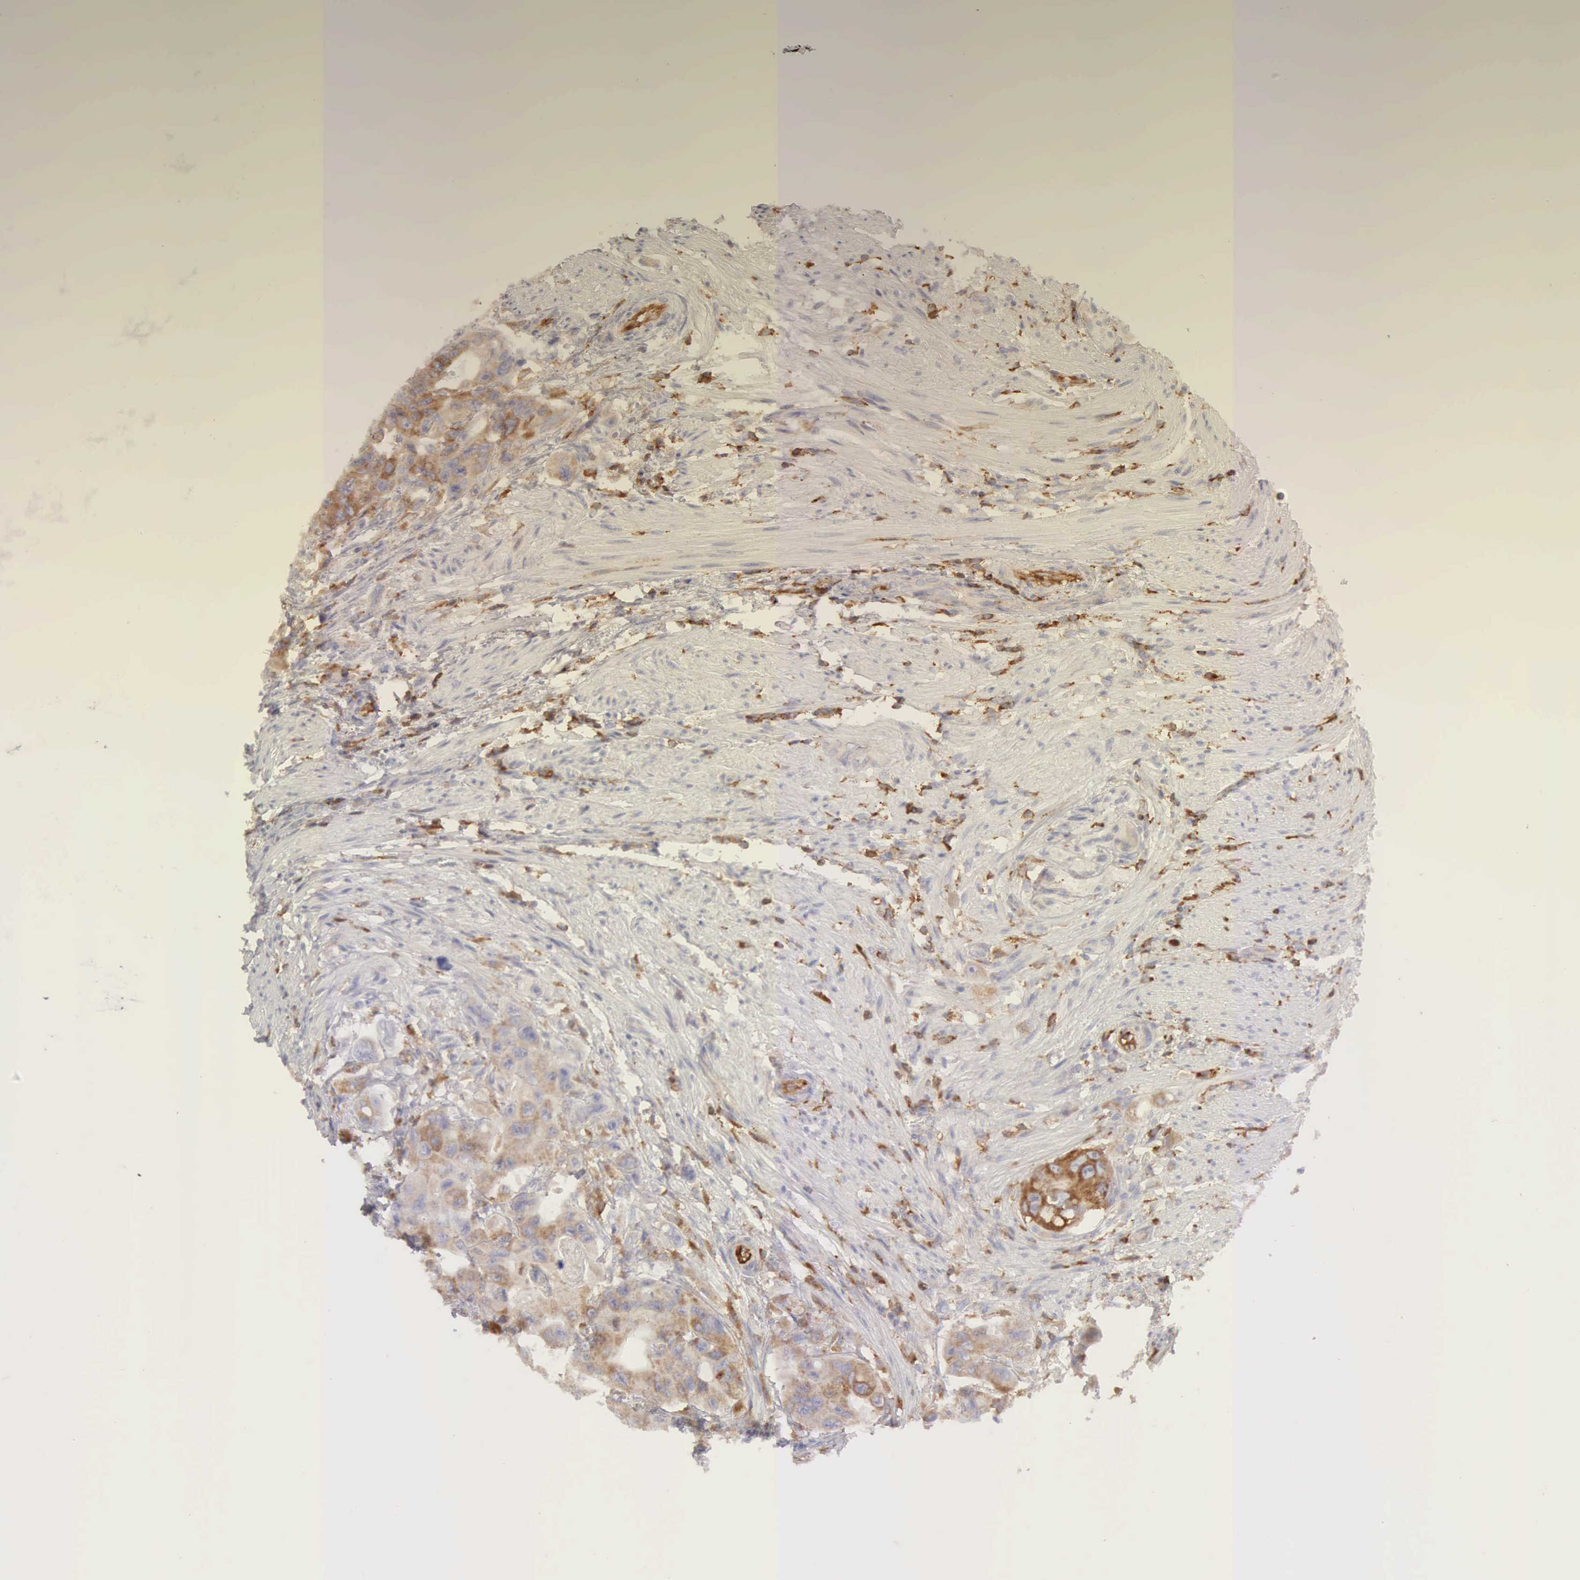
{"staining": {"intensity": "weak", "quantity": "25%-75%", "location": "cytoplasmic/membranous"}, "tissue": "colorectal cancer", "cell_type": "Tumor cells", "image_type": "cancer", "snomed": [{"axis": "morphology", "description": "Adenocarcinoma, NOS"}, {"axis": "topography", "description": "Colon"}], "caption": "The micrograph displays staining of colorectal adenocarcinoma, revealing weak cytoplasmic/membranous protein expression (brown color) within tumor cells.", "gene": "ARHGAP4", "patient": {"sex": "female", "age": 46}}